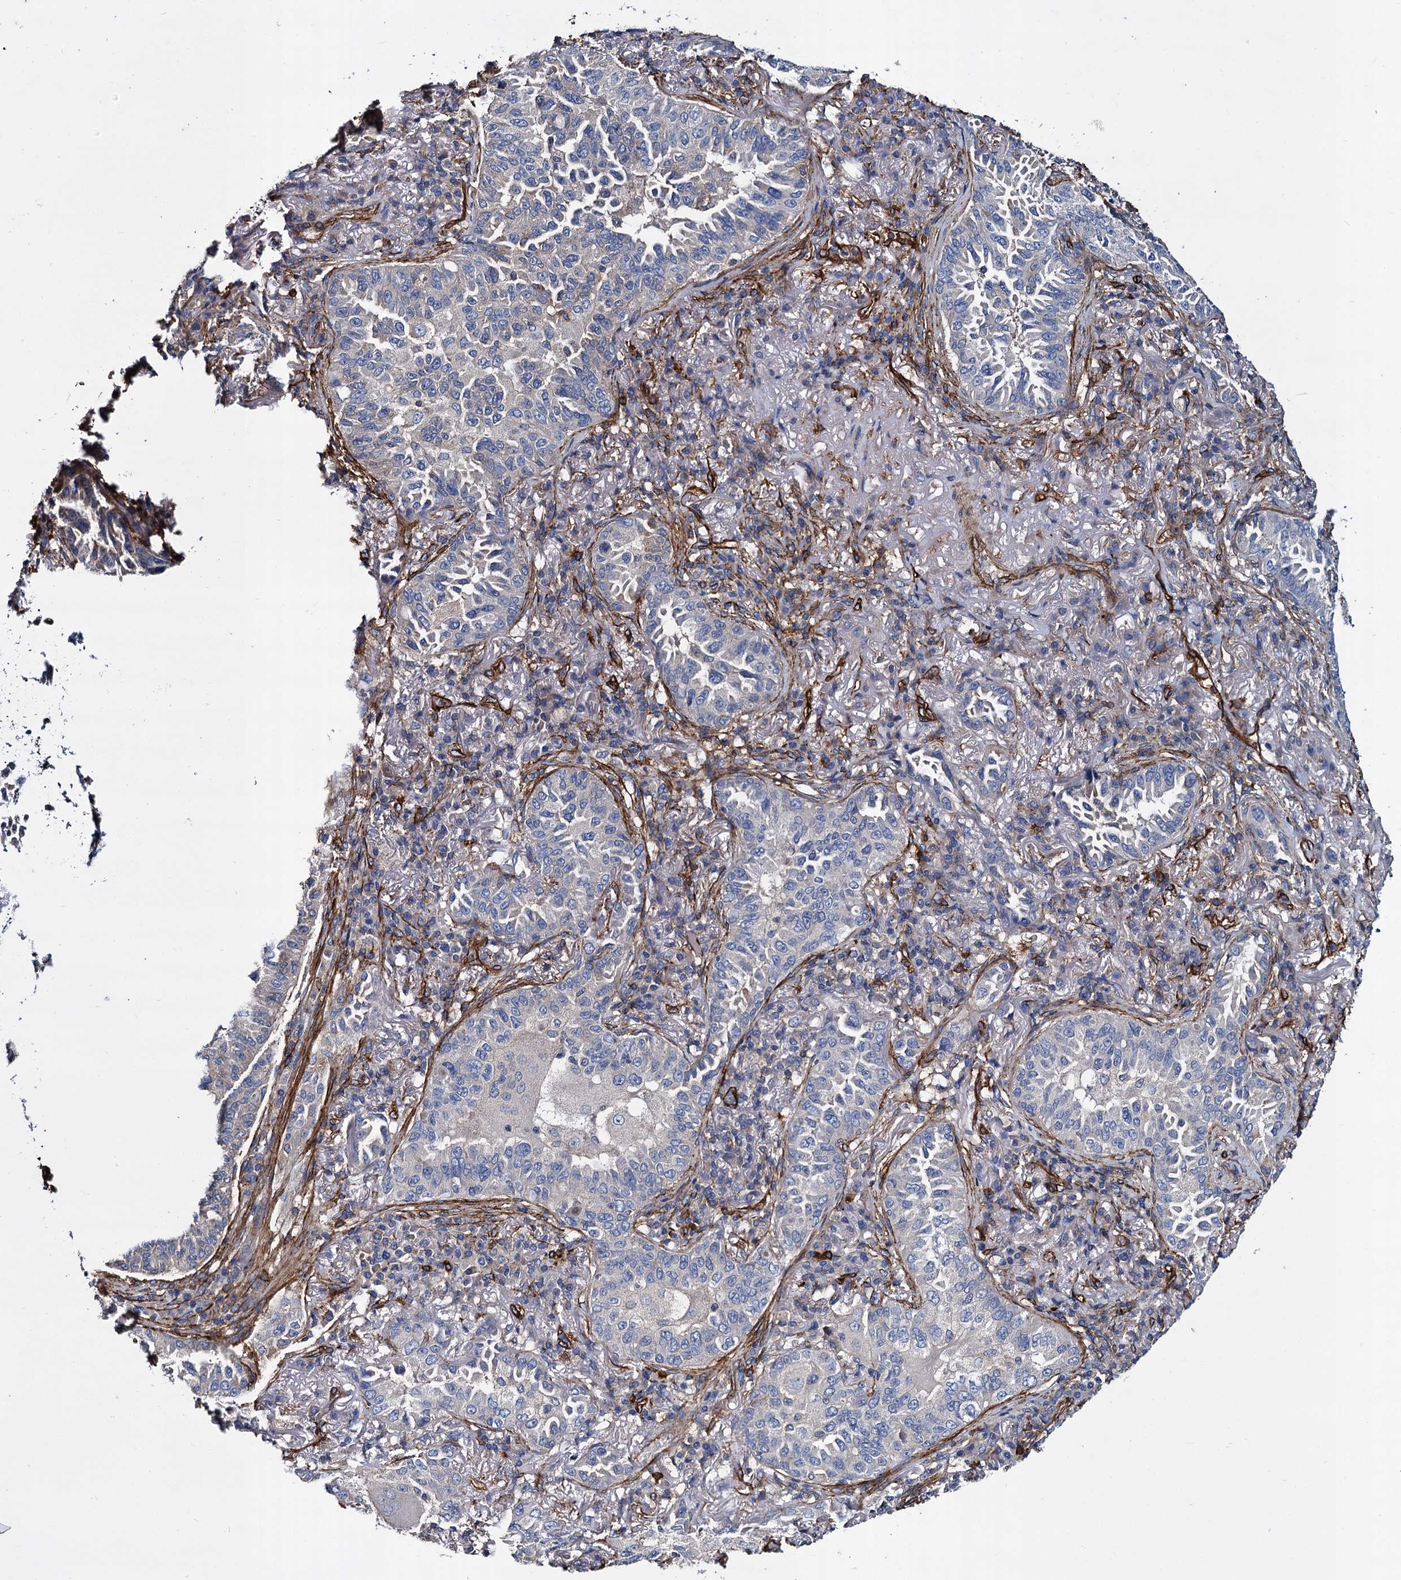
{"staining": {"intensity": "negative", "quantity": "none", "location": "none"}, "tissue": "lung cancer", "cell_type": "Tumor cells", "image_type": "cancer", "snomed": [{"axis": "morphology", "description": "Adenocarcinoma, NOS"}, {"axis": "topography", "description": "Lung"}], "caption": "The micrograph reveals no significant staining in tumor cells of adenocarcinoma (lung). Brightfield microscopy of immunohistochemistry (IHC) stained with DAB (brown) and hematoxylin (blue), captured at high magnification.", "gene": "CACNA1C", "patient": {"sex": "female", "age": 69}}